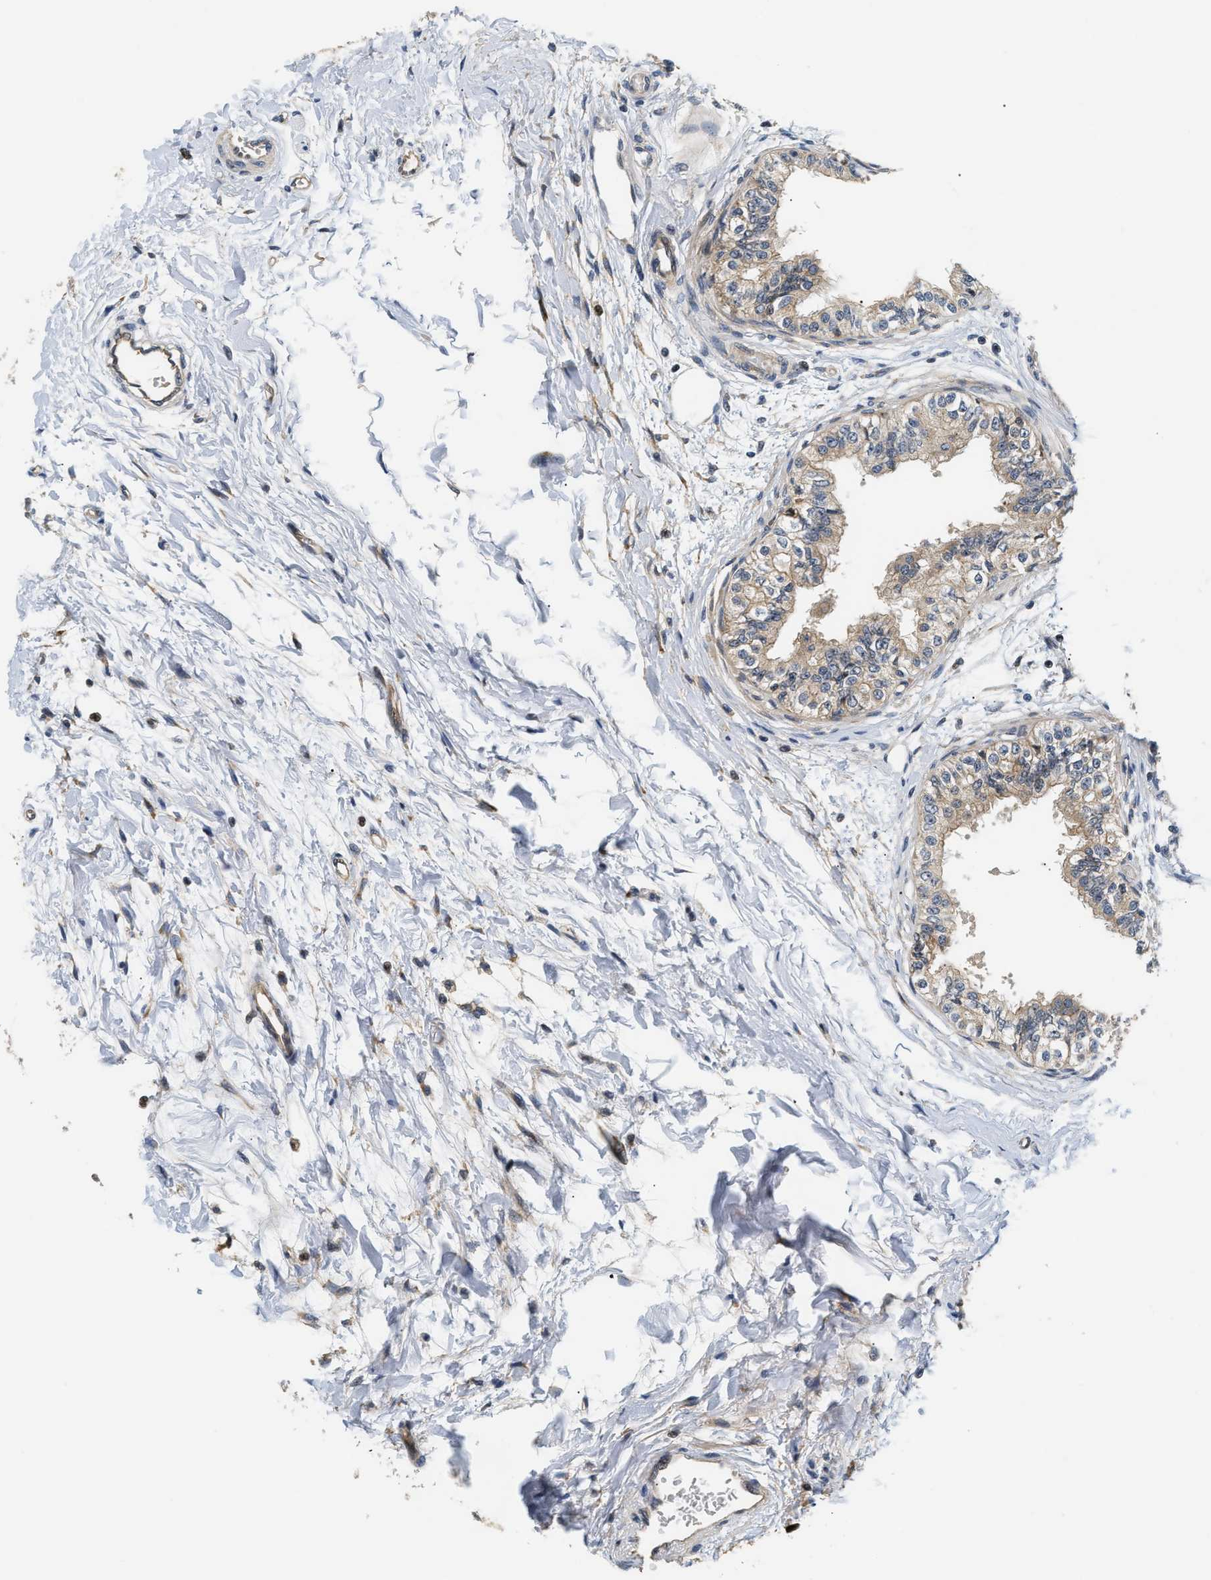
{"staining": {"intensity": "moderate", "quantity": ">75%", "location": "cytoplasmic/membranous"}, "tissue": "epididymis", "cell_type": "Glandular cells", "image_type": "normal", "snomed": [{"axis": "morphology", "description": "Normal tissue, NOS"}, {"axis": "morphology", "description": "Adenocarcinoma, metastatic, NOS"}, {"axis": "topography", "description": "Testis"}, {"axis": "topography", "description": "Epididymis"}], "caption": "Immunohistochemistry (DAB (3,3'-diaminobenzidine)) staining of normal human epididymis shows moderate cytoplasmic/membranous protein expression in about >75% of glandular cells. Nuclei are stained in blue.", "gene": "TNIP2", "patient": {"sex": "male", "age": 26}}